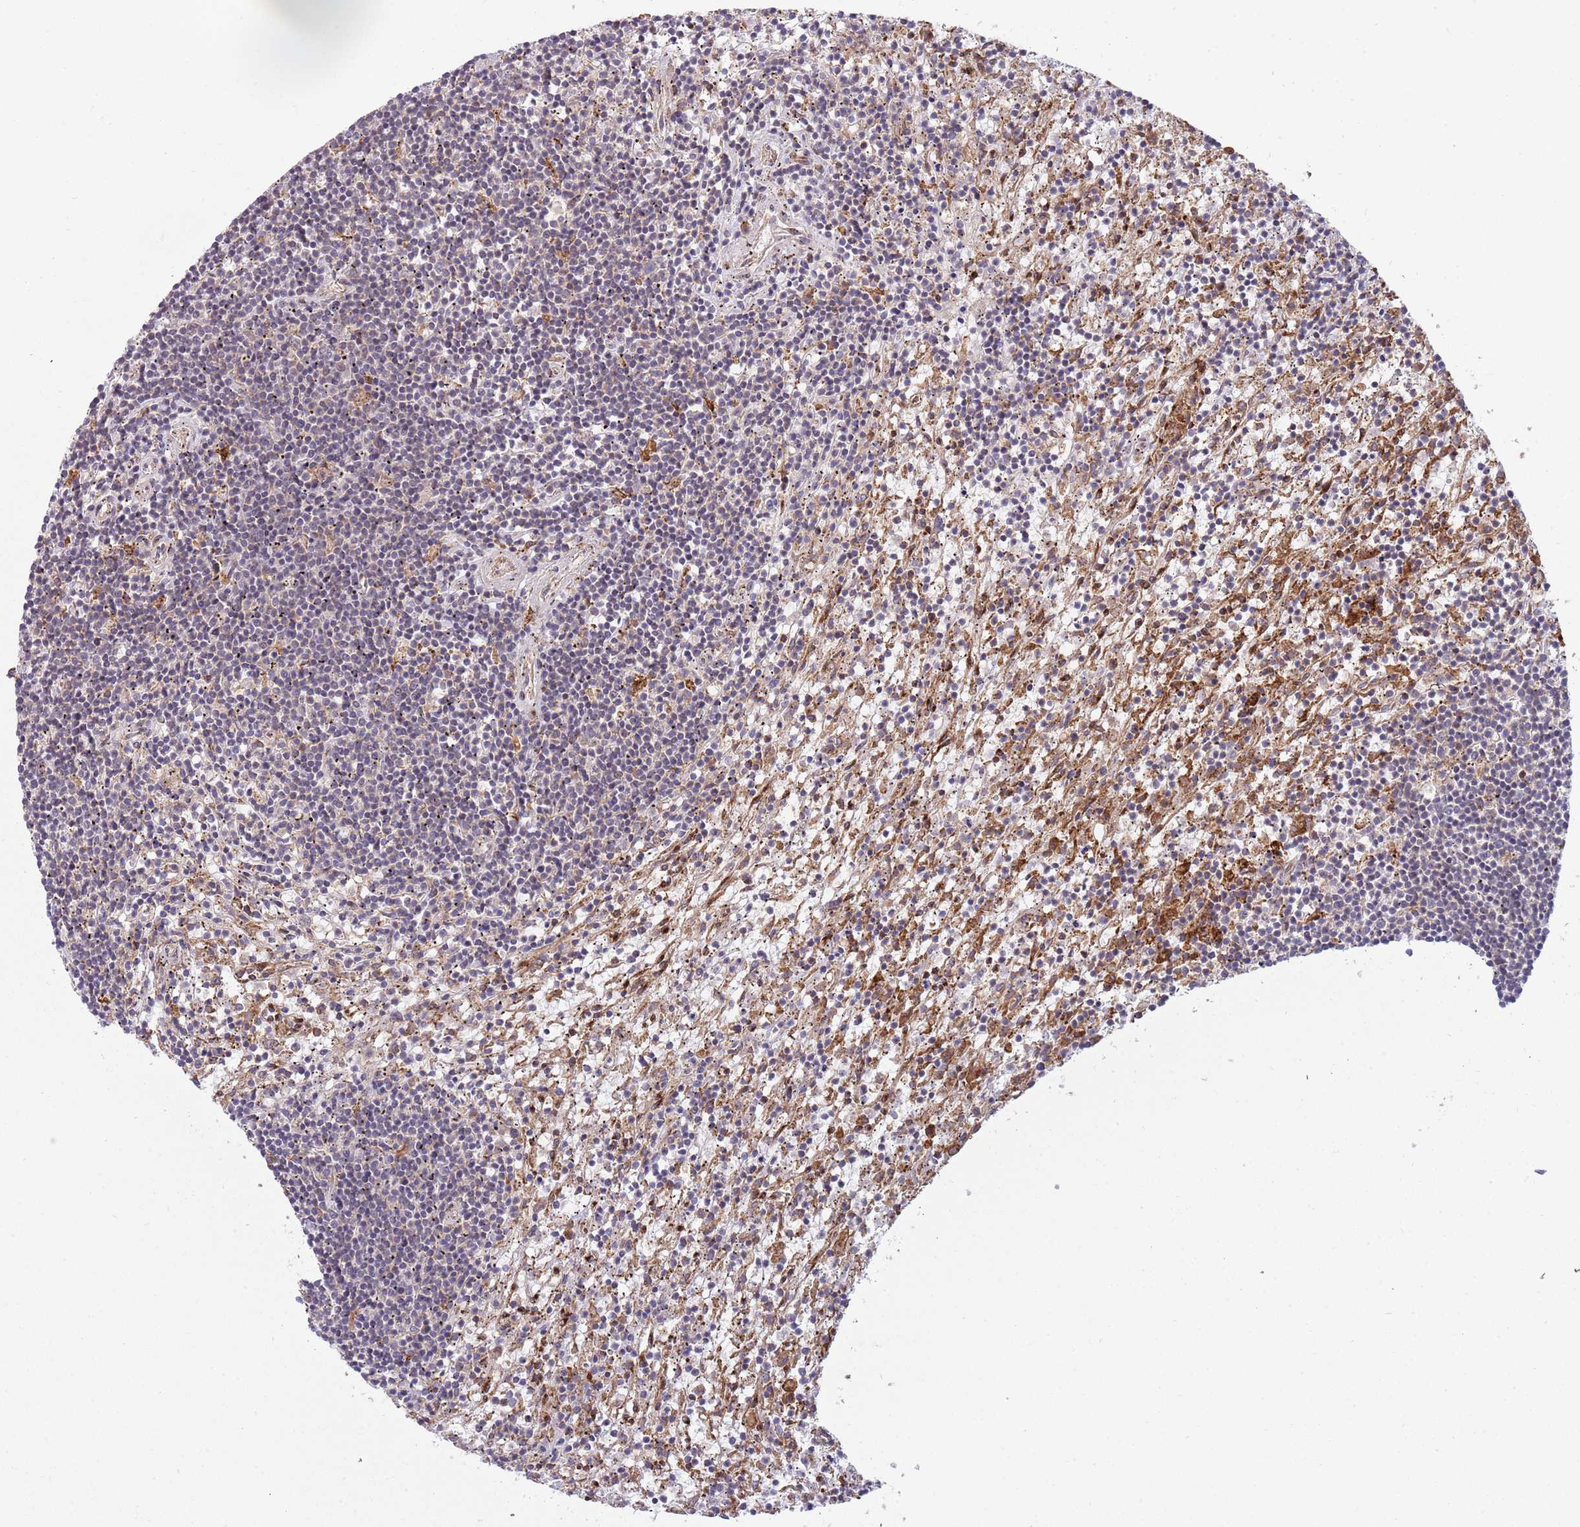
{"staining": {"intensity": "negative", "quantity": "none", "location": "none"}, "tissue": "lymphoma", "cell_type": "Tumor cells", "image_type": "cancer", "snomed": [{"axis": "morphology", "description": "Malignant lymphoma, non-Hodgkin's type, Low grade"}, {"axis": "topography", "description": "Spleen"}], "caption": "A high-resolution photomicrograph shows immunohistochemistry staining of lymphoma, which demonstrates no significant positivity in tumor cells.", "gene": "BTBD7", "patient": {"sex": "male", "age": 76}}